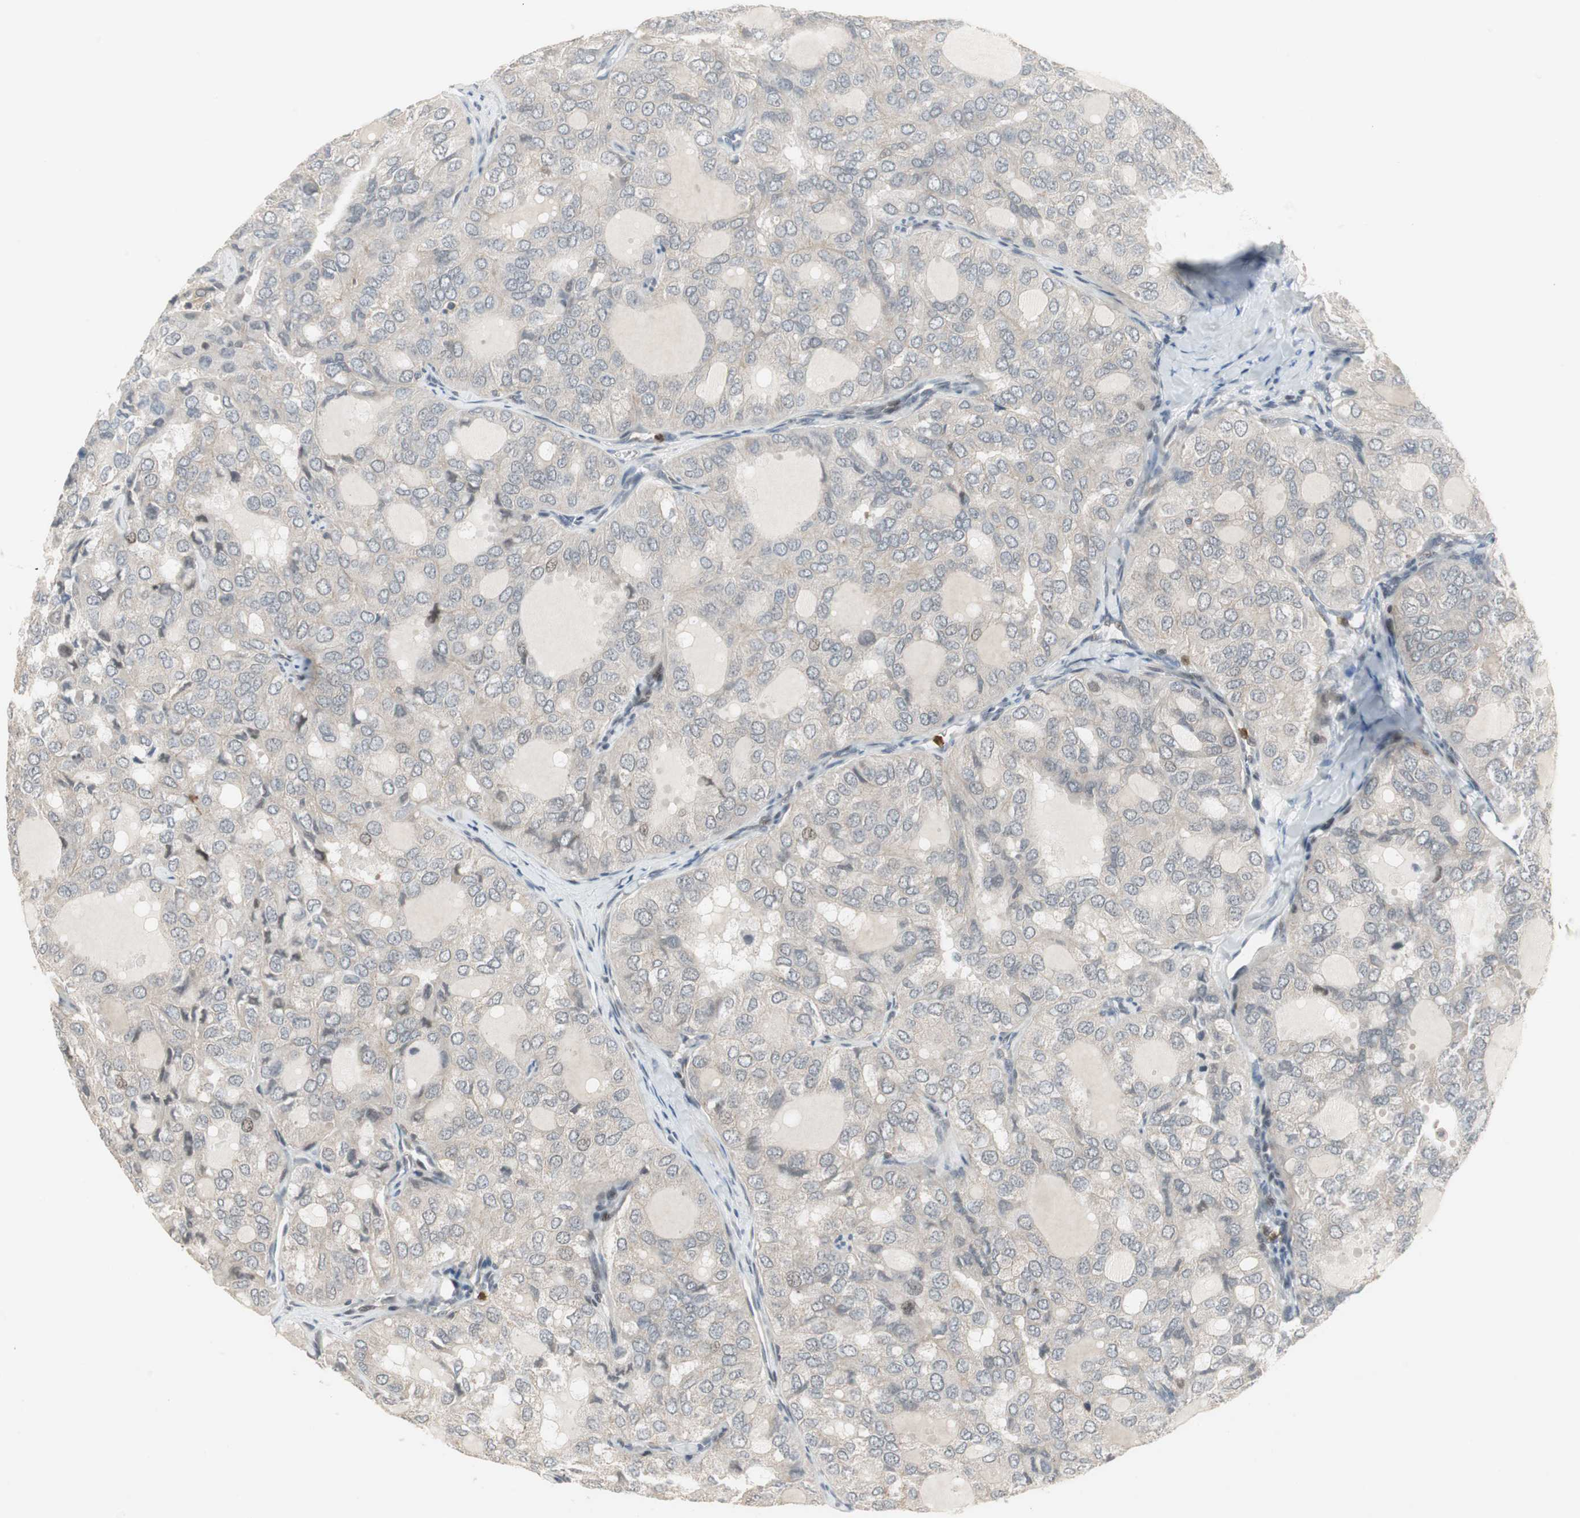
{"staining": {"intensity": "weak", "quantity": "<25%", "location": "nuclear"}, "tissue": "thyroid cancer", "cell_type": "Tumor cells", "image_type": "cancer", "snomed": [{"axis": "morphology", "description": "Follicular adenoma carcinoma, NOS"}, {"axis": "topography", "description": "Thyroid gland"}], "caption": "High power microscopy micrograph of an IHC photomicrograph of follicular adenoma carcinoma (thyroid), revealing no significant positivity in tumor cells. (Stains: DAB IHC with hematoxylin counter stain, Microscopy: brightfield microscopy at high magnification).", "gene": "SNX4", "patient": {"sex": "male", "age": 75}}